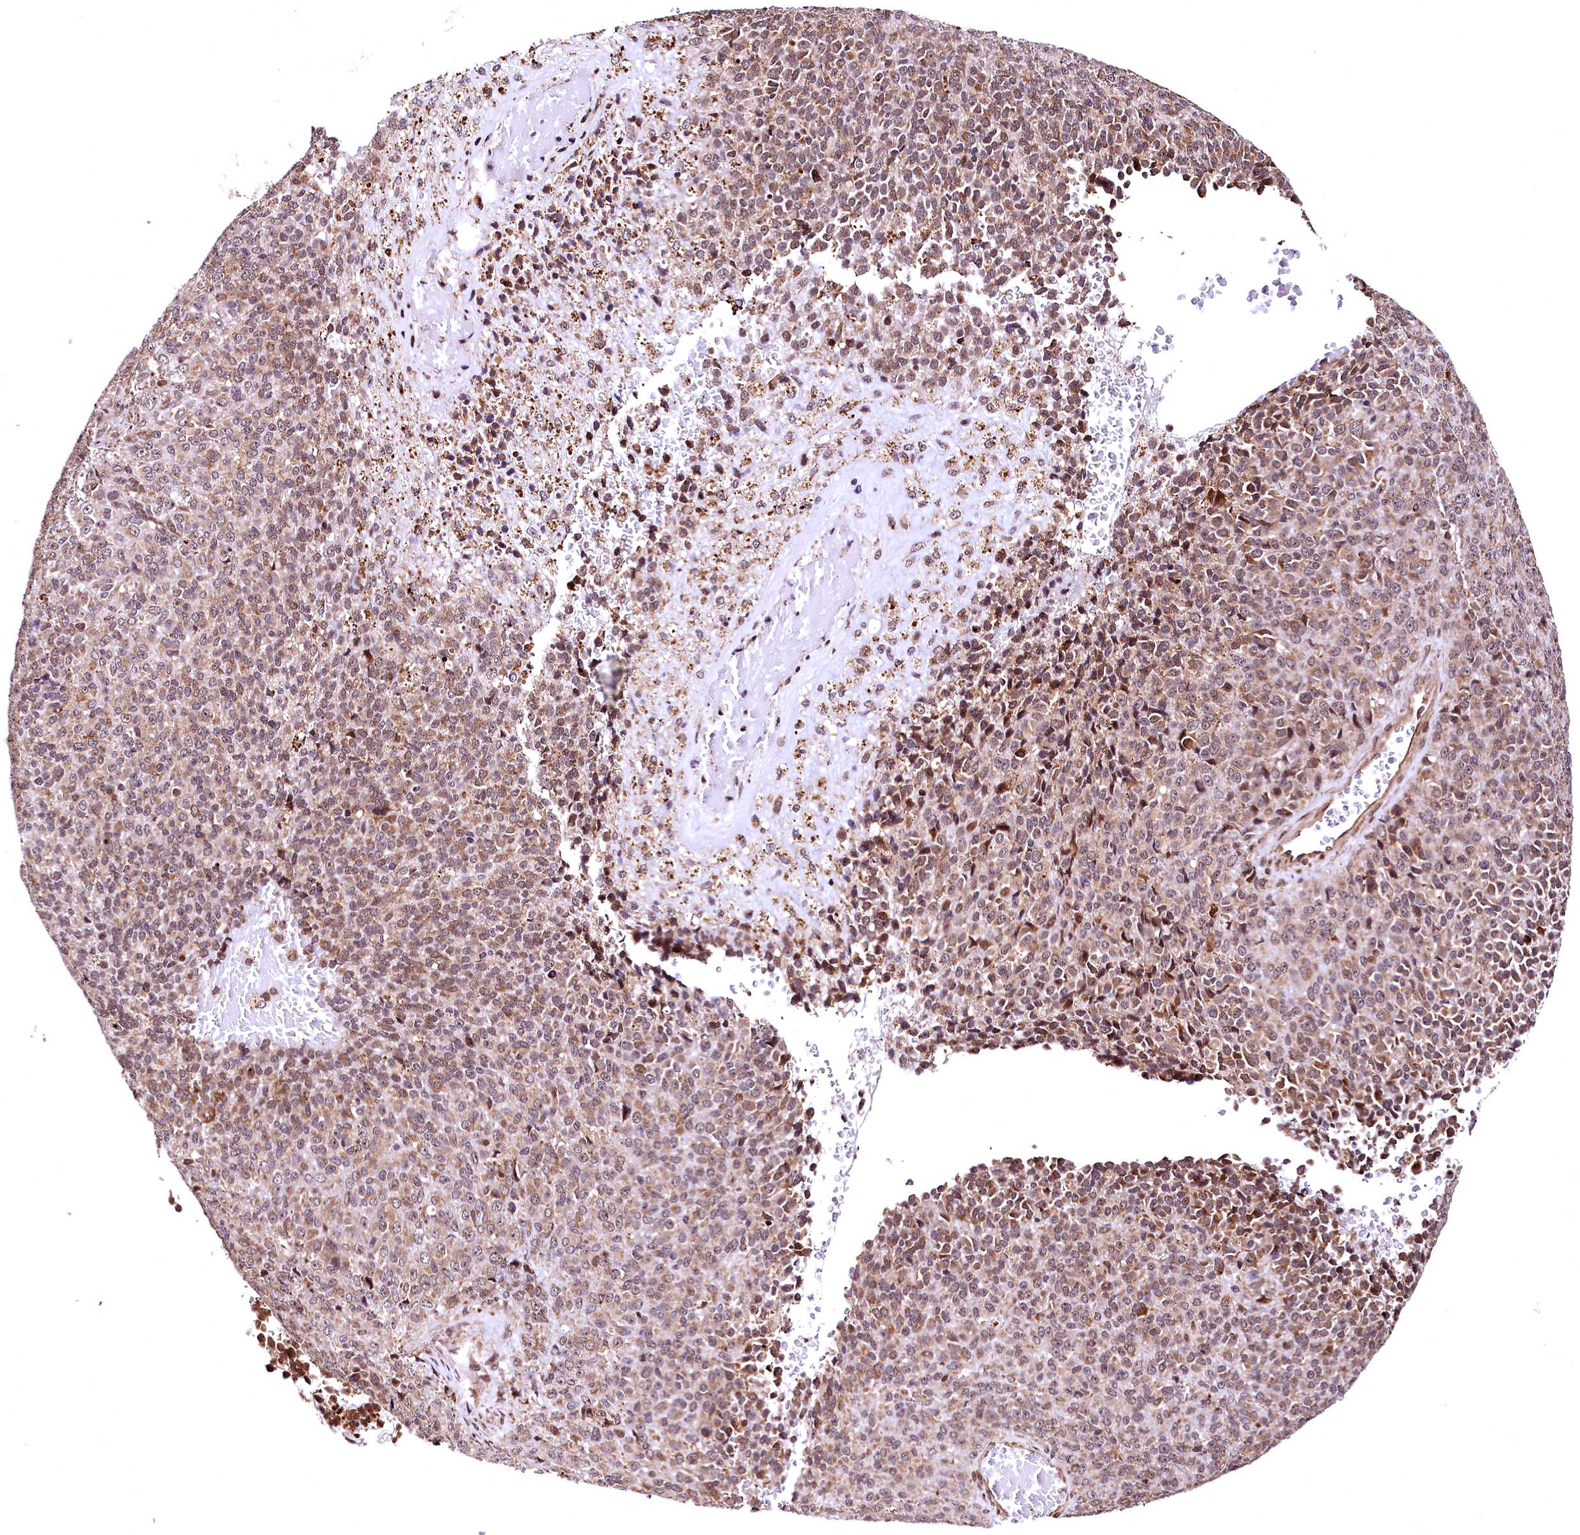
{"staining": {"intensity": "weak", "quantity": ">75%", "location": "cytoplasmic/membranous,nuclear"}, "tissue": "melanoma", "cell_type": "Tumor cells", "image_type": "cancer", "snomed": [{"axis": "morphology", "description": "Malignant melanoma, Metastatic site"}, {"axis": "topography", "description": "Brain"}], "caption": "High-power microscopy captured an immunohistochemistry histopathology image of malignant melanoma (metastatic site), revealing weak cytoplasmic/membranous and nuclear positivity in about >75% of tumor cells.", "gene": "PDS5B", "patient": {"sex": "female", "age": 56}}